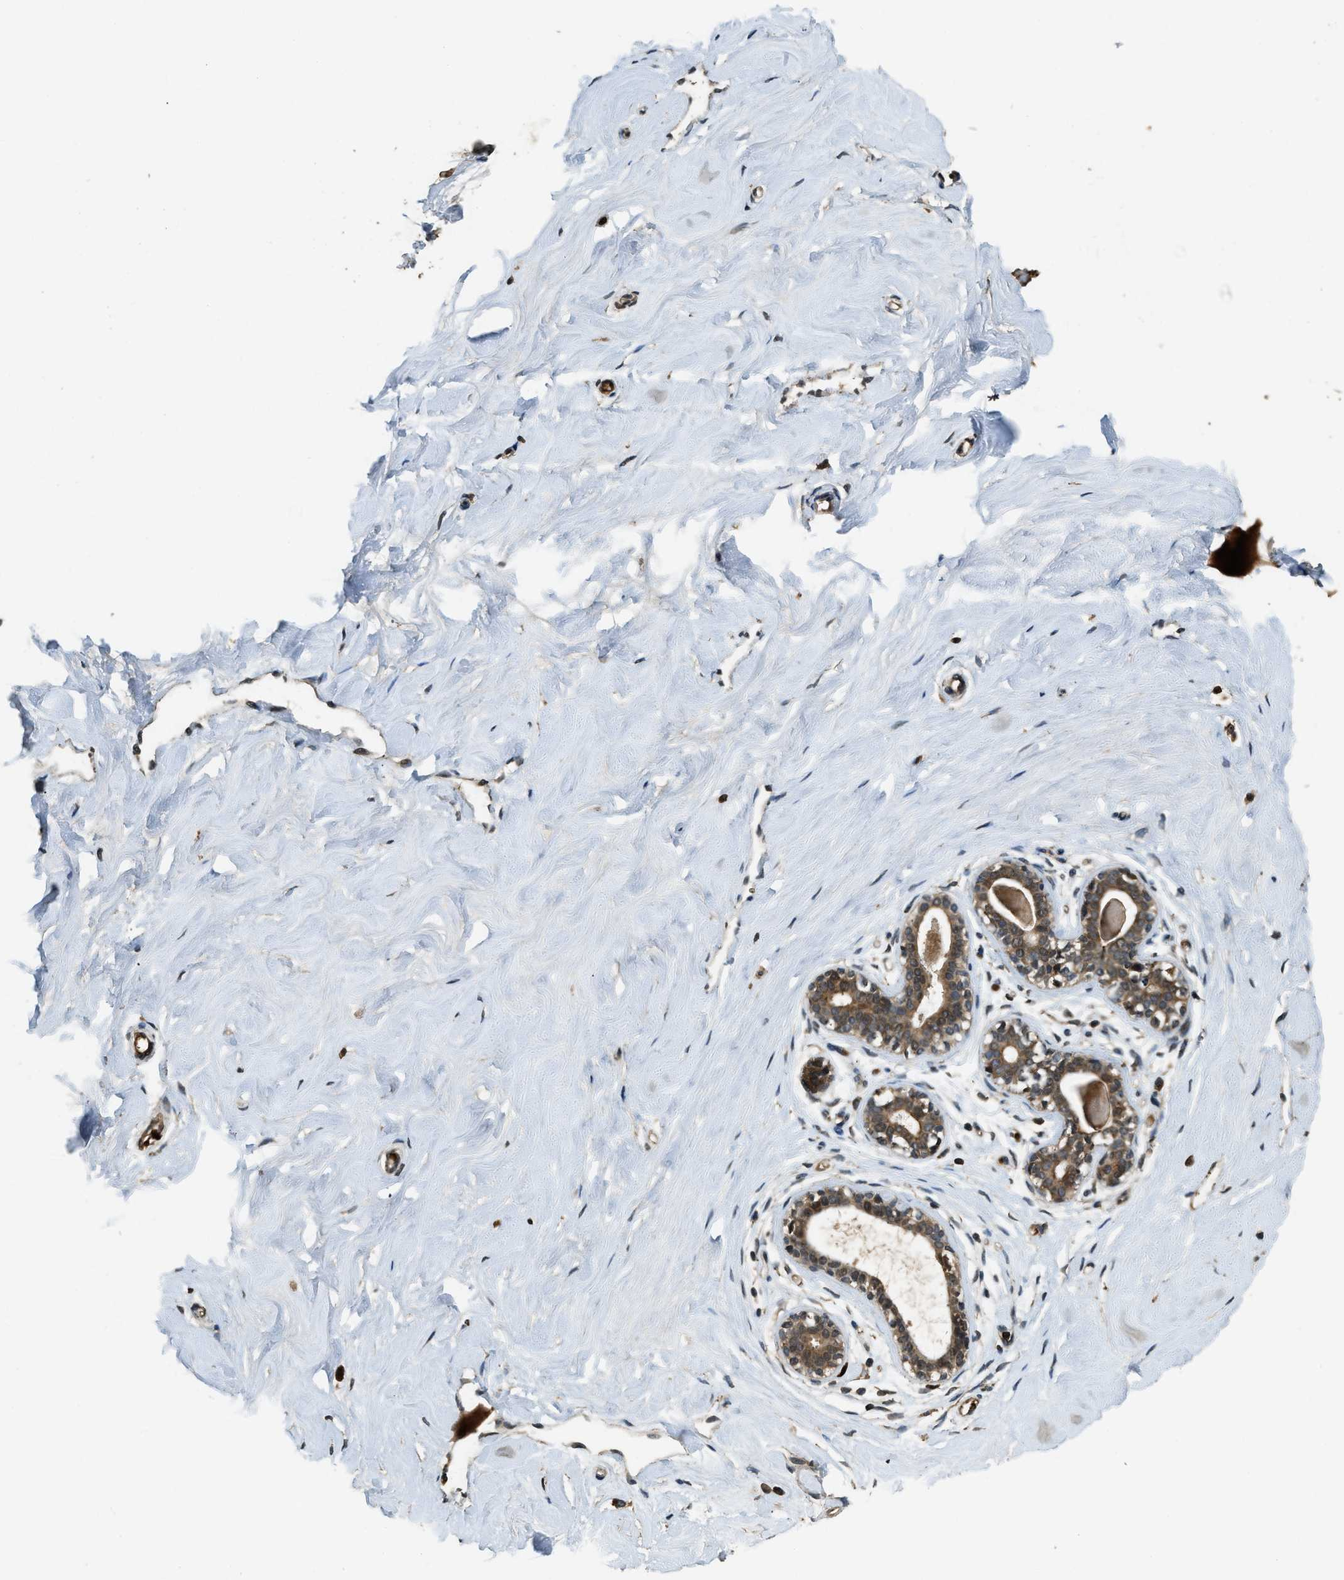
{"staining": {"intensity": "moderate", "quantity": ">75%", "location": "cytoplasmic/membranous"}, "tissue": "breast", "cell_type": "Glandular cells", "image_type": "normal", "snomed": [{"axis": "morphology", "description": "Normal tissue, NOS"}, {"axis": "topography", "description": "Breast"}], "caption": "High-power microscopy captured an IHC micrograph of normal breast, revealing moderate cytoplasmic/membranous expression in approximately >75% of glandular cells. (DAB (3,3'-diaminobenzidine) IHC, brown staining for protein, blue staining for nuclei).", "gene": "RNF141", "patient": {"sex": "female", "age": 23}}